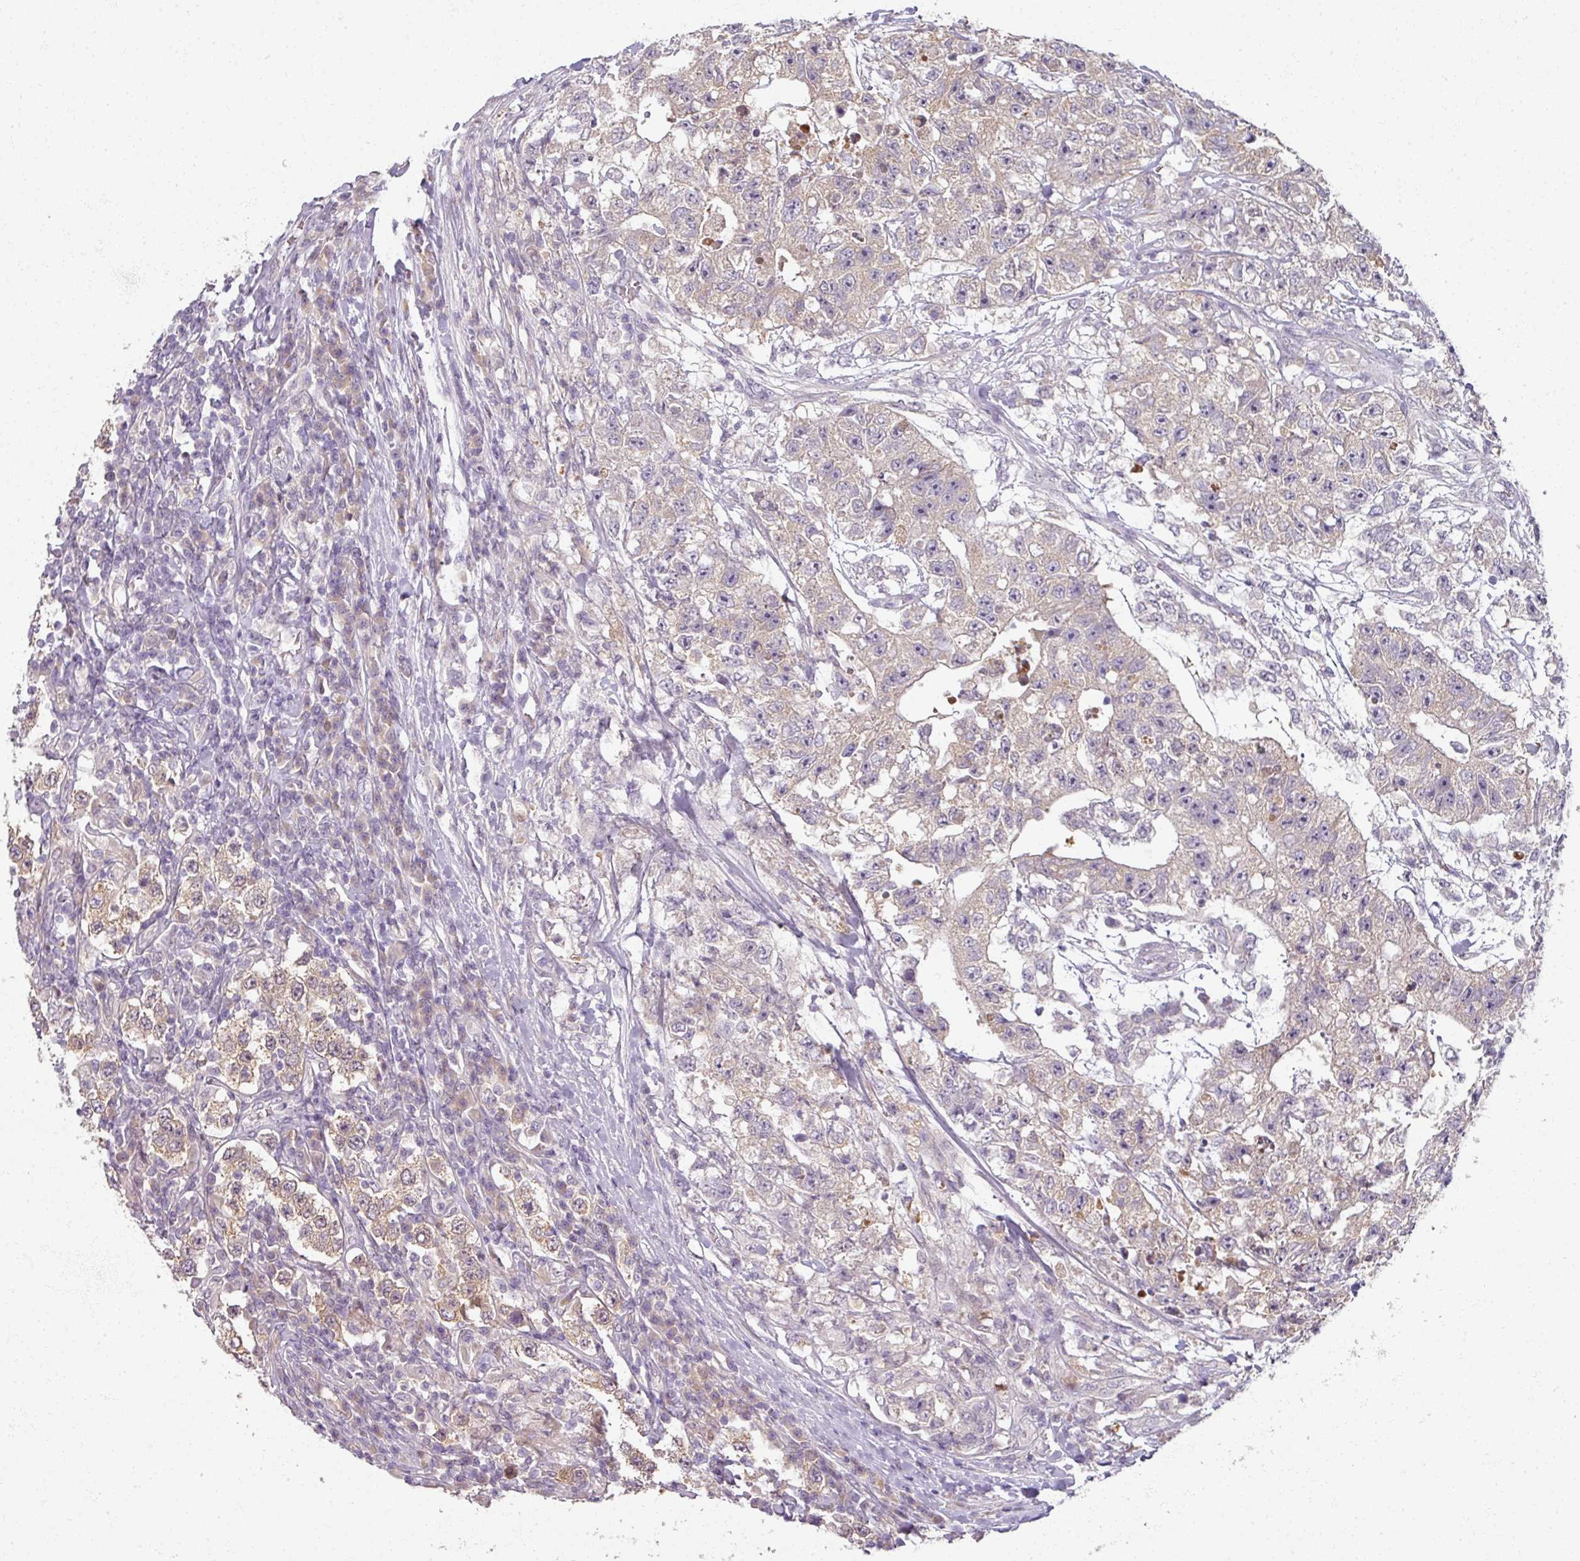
{"staining": {"intensity": "moderate", "quantity": "25%-75%", "location": "cytoplasmic/membranous"}, "tissue": "testis cancer", "cell_type": "Tumor cells", "image_type": "cancer", "snomed": [{"axis": "morphology", "description": "Seminoma, NOS"}, {"axis": "morphology", "description": "Carcinoma, Embryonal, NOS"}, {"axis": "topography", "description": "Testis"}], "caption": "Testis embryonal carcinoma tissue shows moderate cytoplasmic/membranous expression in approximately 25%-75% of tumor cells, visualized by immunohistochemistry.", "gene": "MYMK", "patient": {"sex": "male", "age": 41}}